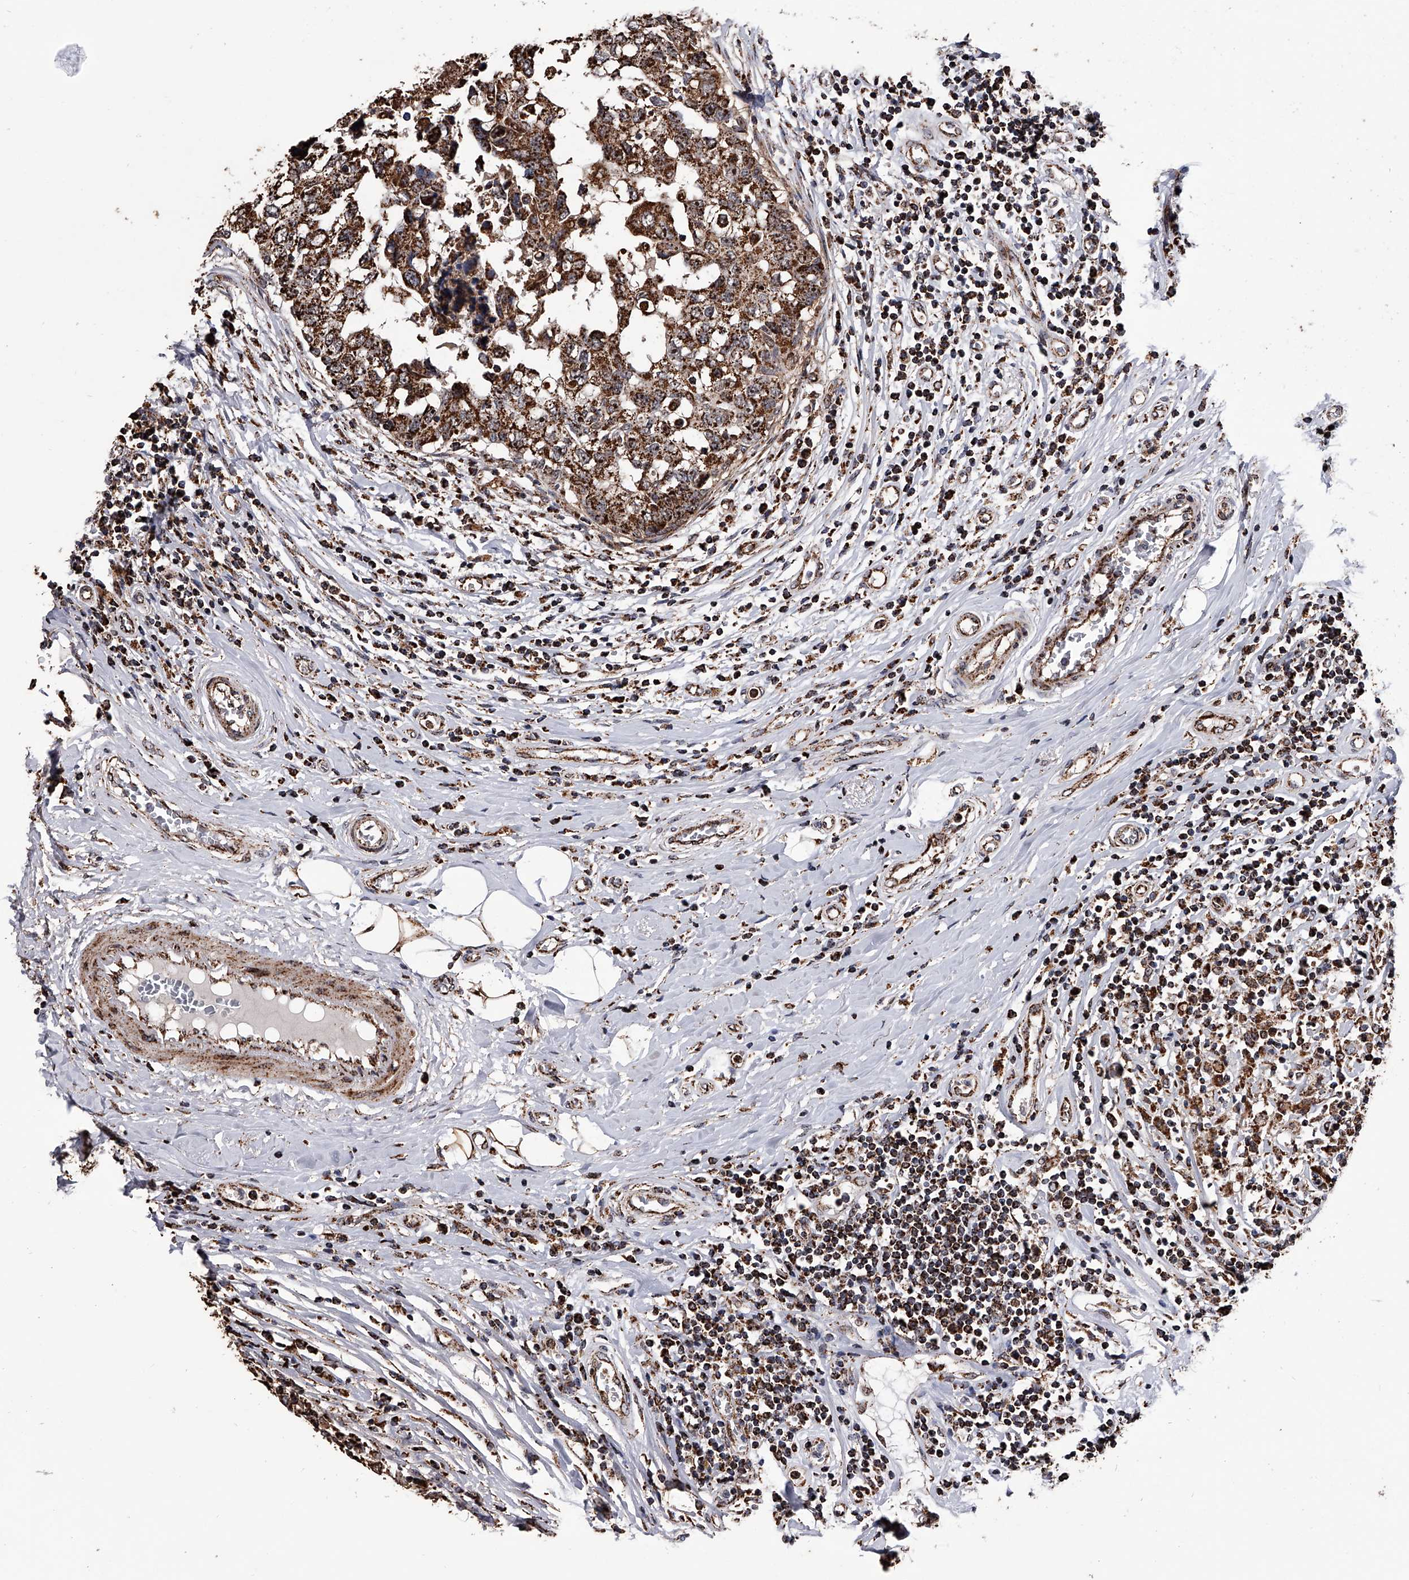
{"staining": {"intensity": "strong", "quantity": ">75%", "location": "cytoplasmic/membranous"}, "tissue": "breast cancer", "cell_type": "Tumor cells", "image_type": "cancer", "snomed": [{"axis": "morphology", "description": "Duct carcinoma"}, {"axis": "topography", "description": "Breast"}], "caption": "This is an image of immunohistochemistry staining of breast cancer (intraductal carcinoma), which shows strong expression in the cytoplasmic/membranous of tumor cells.", "gene": "SMPDL3A", "patient": {"sex": "female", "age": 27}}